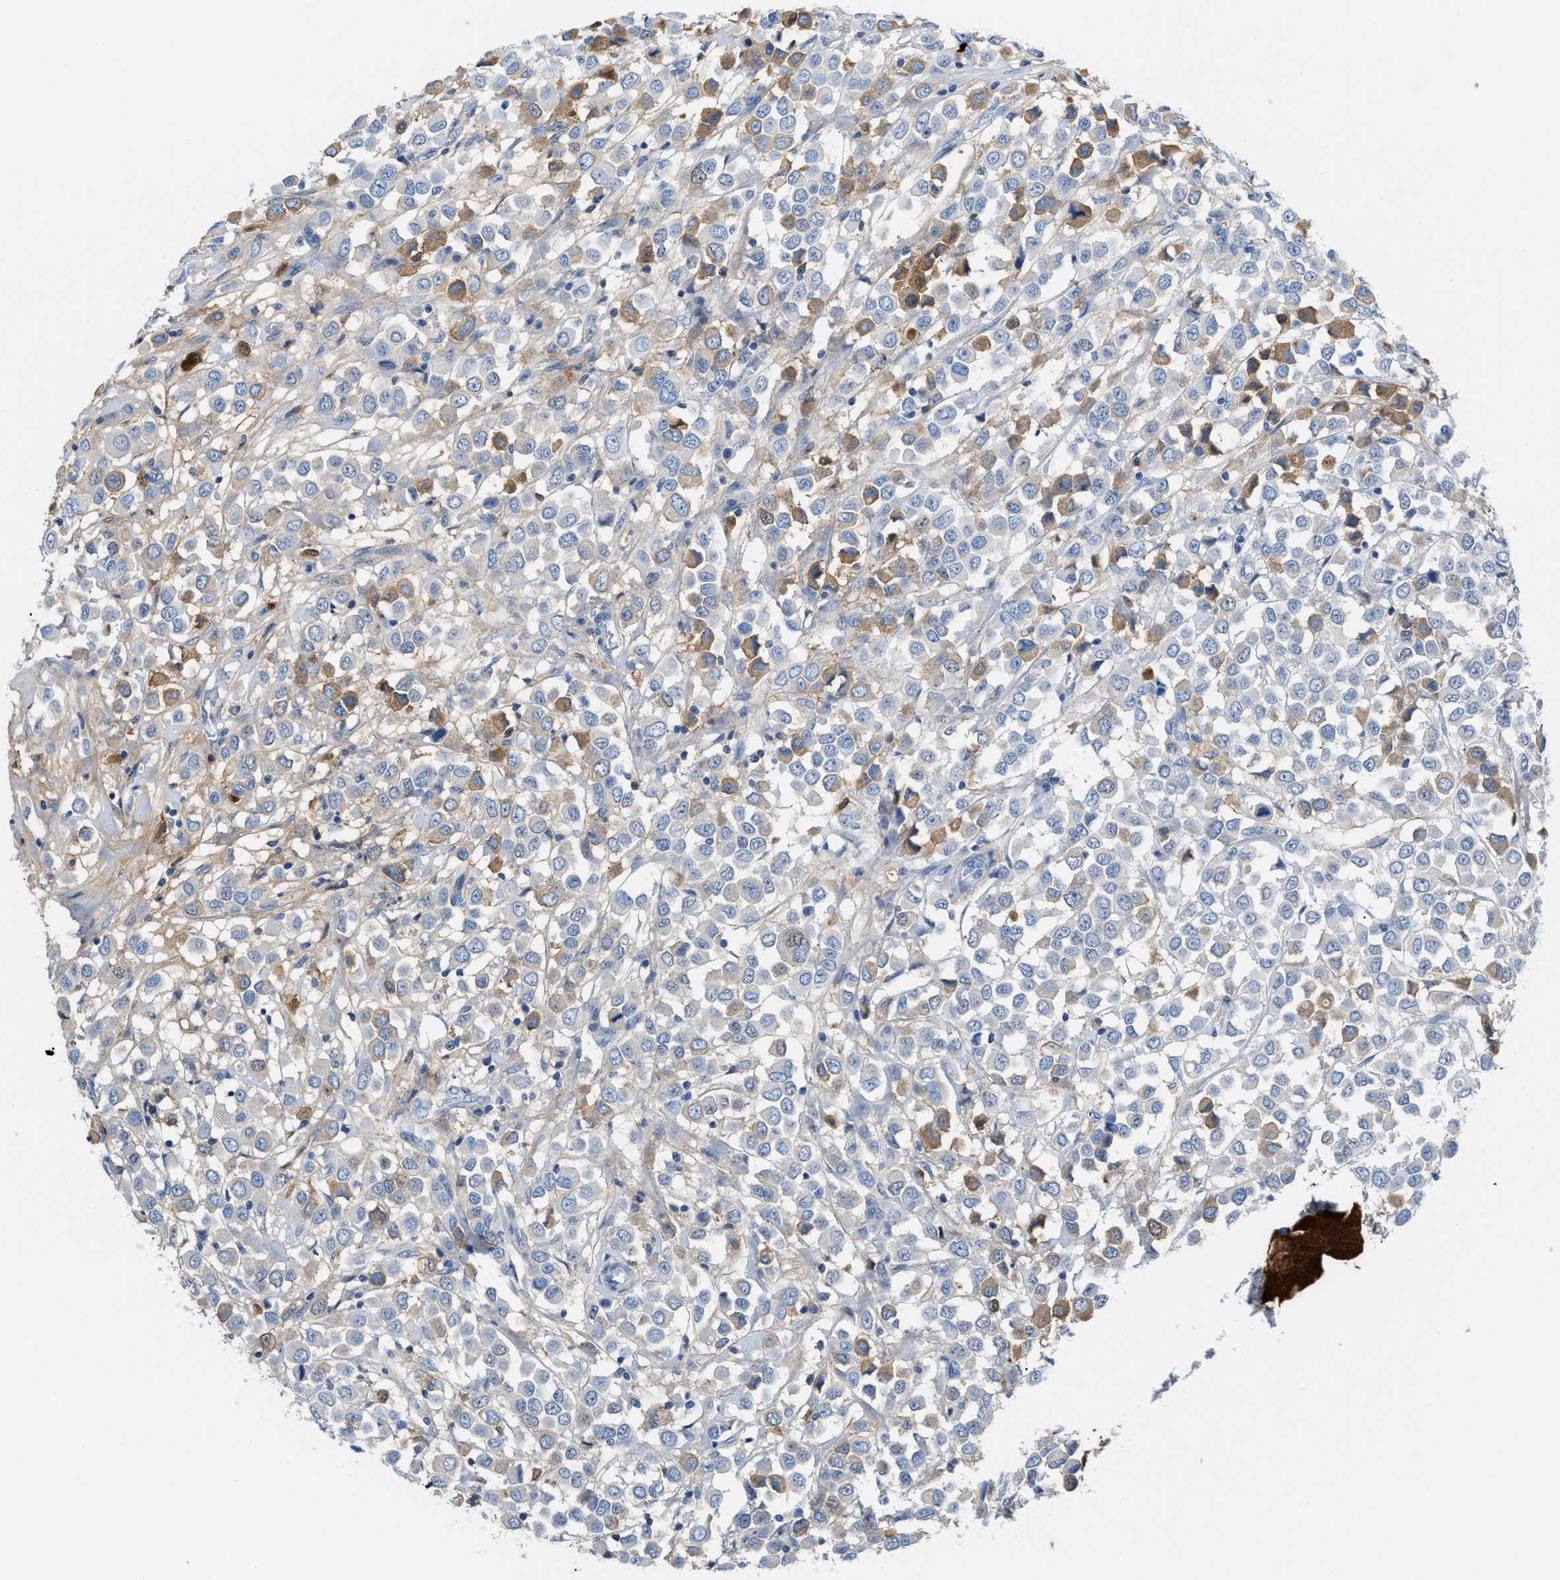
{"staining": {"intensity": "moderate", "quantity": "<25%", "location": "cytoplasmic/membranous"}, "tissue": "breast cancer", "cell_type": "Tumor cells", "image_type": "cancer", "snomed": [{"axis": "morphology", "description": "Duct carcinoma"}, {"axis": "topography", "description": "Breast"}], "caption": "Tumor cells display low levels of moderate cytoplasmic/membranous staining in about <25% of cells in breast cancer.", "gene": "CFI", "patient": {"sex": "female", "age": 61}}